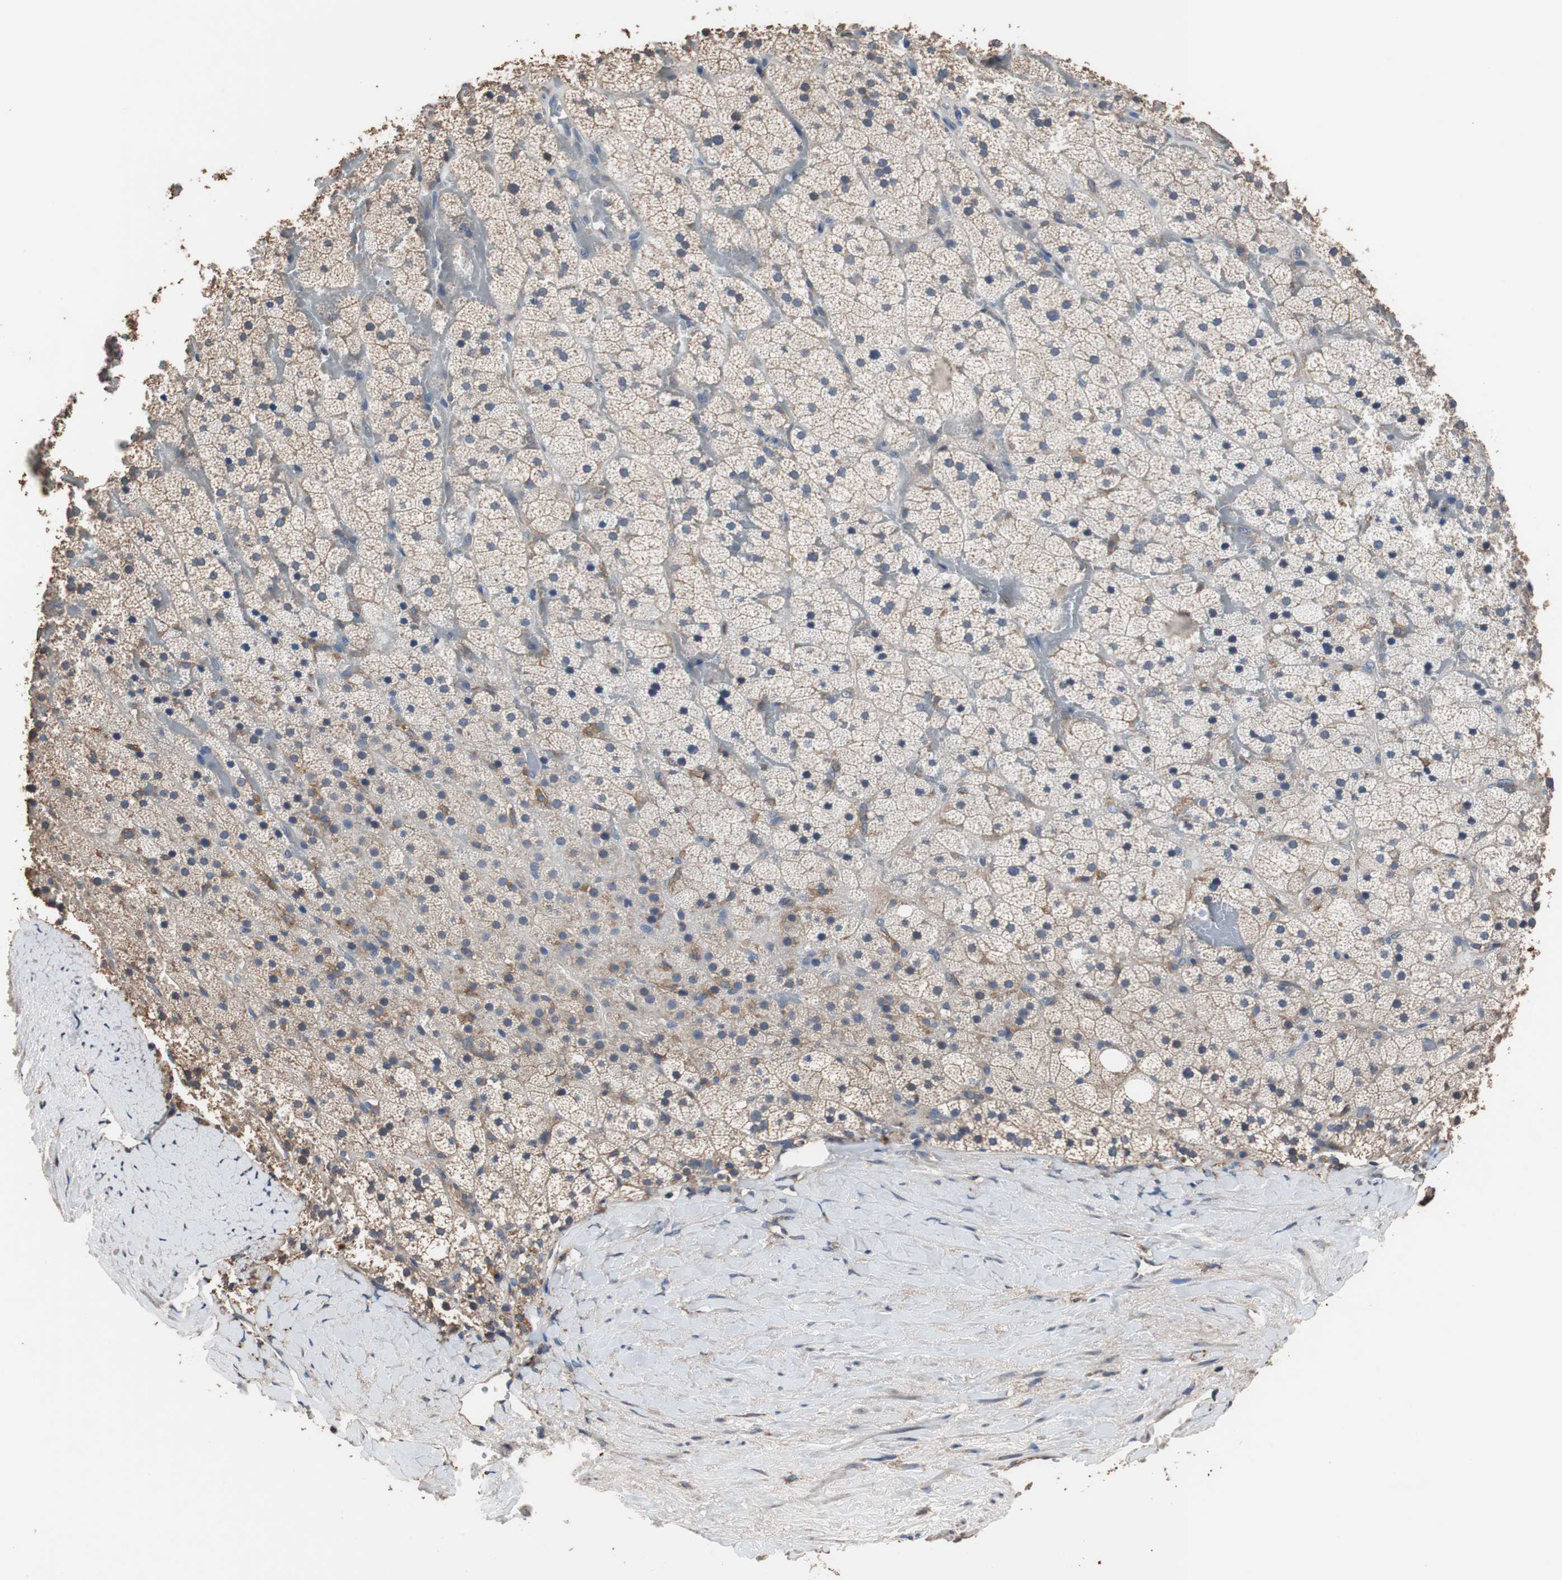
{"staining": {"intensity": "moderate", "quantity": "<25%", "location": "cytoplasmic/membranous"}, "tissue": "adrenal gland", "cell_type": "Glandular cells", "image_type": "normal", "snomed": [{"axis": "morphology", "description": "Normal tissue, NOS"}, {"axis": "topography", "description": "Adrenal gland"}], "caption": "The immunohistochemical stain highlights moderate cytoplasmic/membranous staining in glandular cells of normal adrenal gland.", "gene": "SCIMP", "patient": {"sex": "male", "age": 35}}